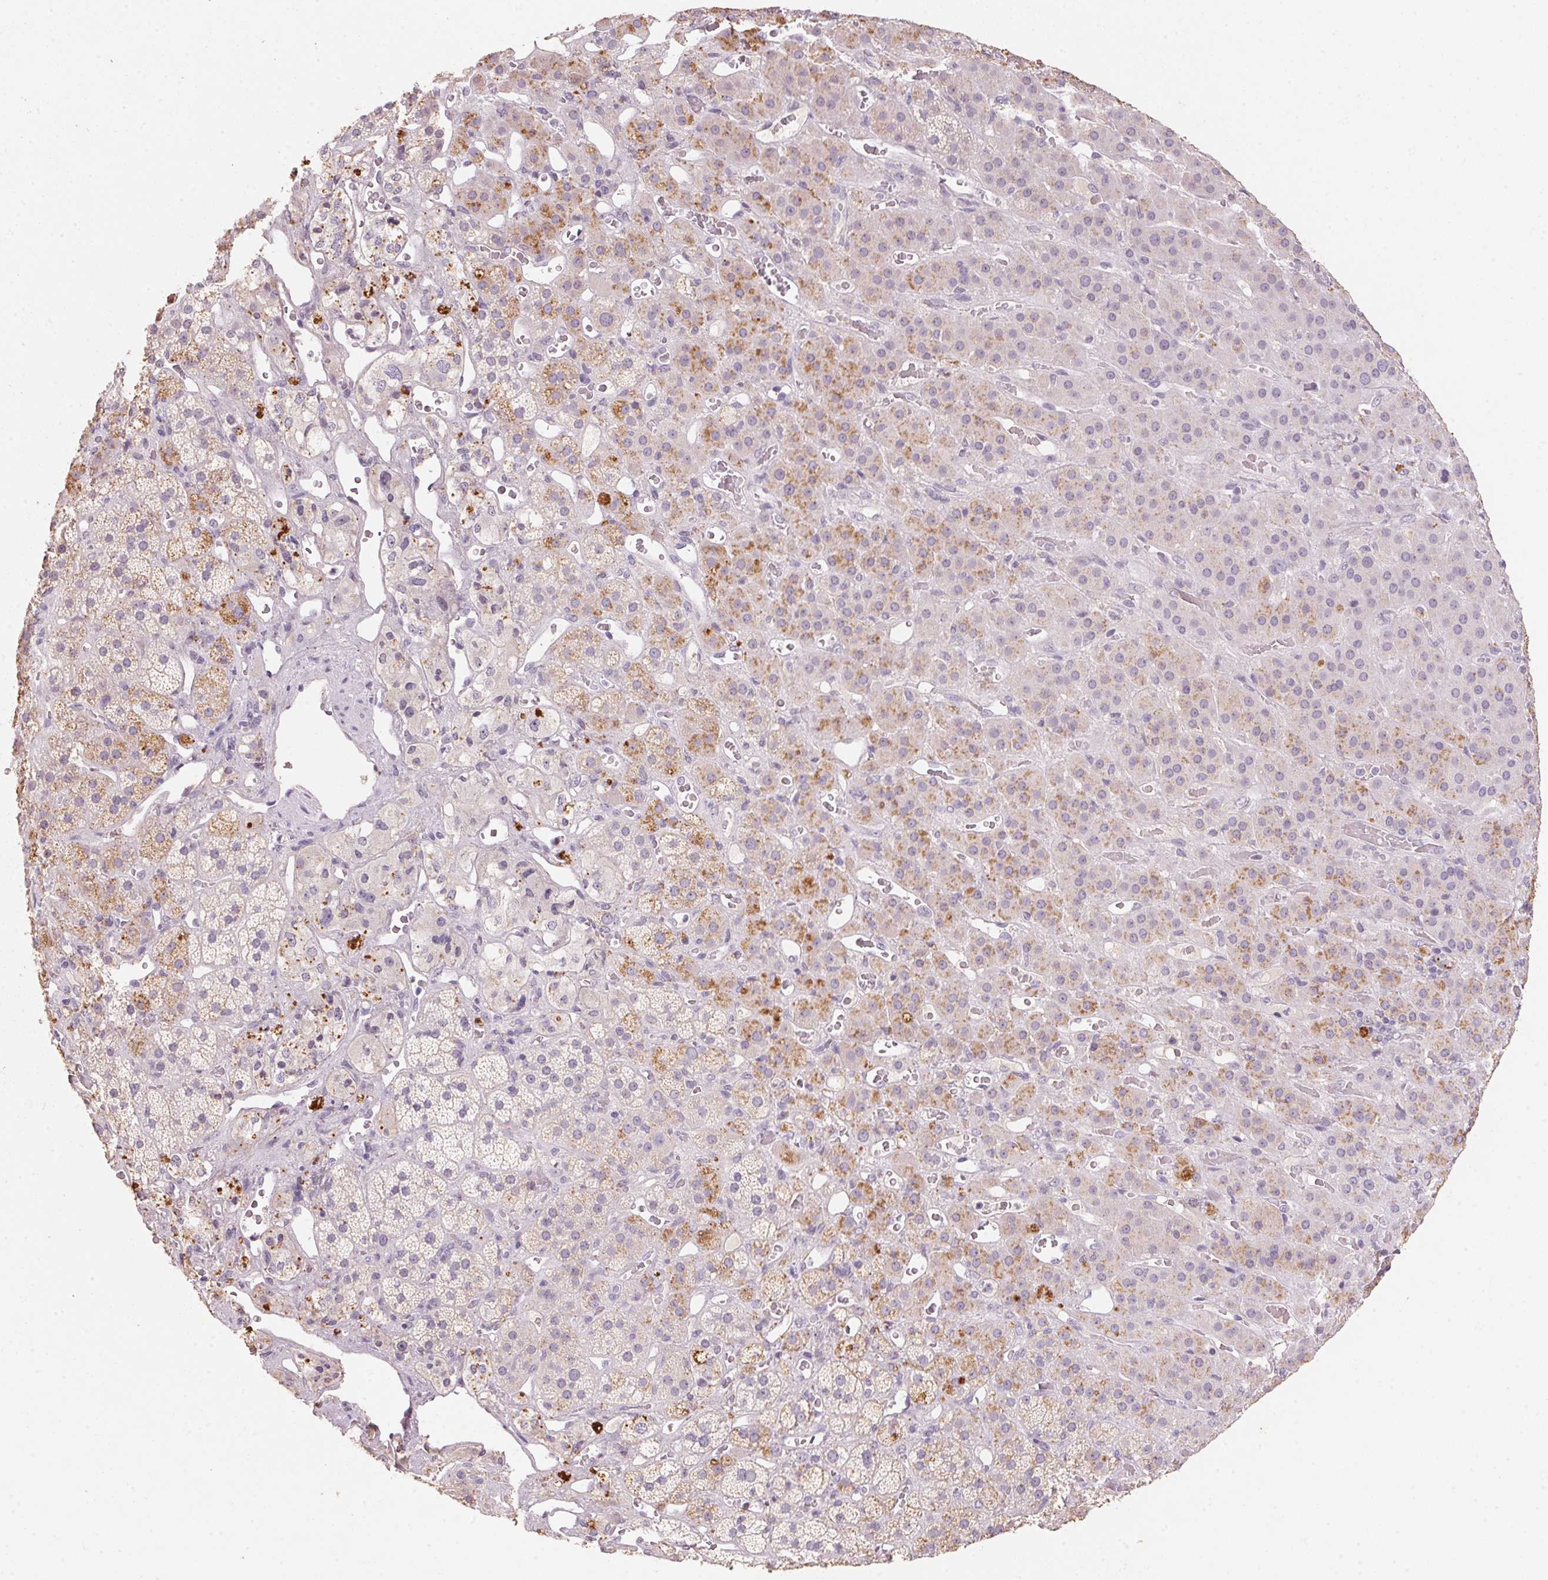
{"staining": {"intensity": "moderate", "quantity": "25%-75%", "location": "cytoplasmic/membranous"}, "tissue": "adrenal gland", "cell_type": "Glandular cells", "image_type": "normal", "snomed": [{"axis": "morphology", "description": "Normal tissue, NOS"}, {"axis": "topography", "description": "Adrenal gland"}], "caption": "A medium amount of moderate cytoplasmic/membranous positivity is seen in about 25%-75% of glandular cells in benign adrenal gland. Using DAB (brown) and hematoxylin (blue) stains, captured at high magnification using brightfield microscopy.", "gene": "CXCL5", "patient": {"sex": "male", "age": 57}}